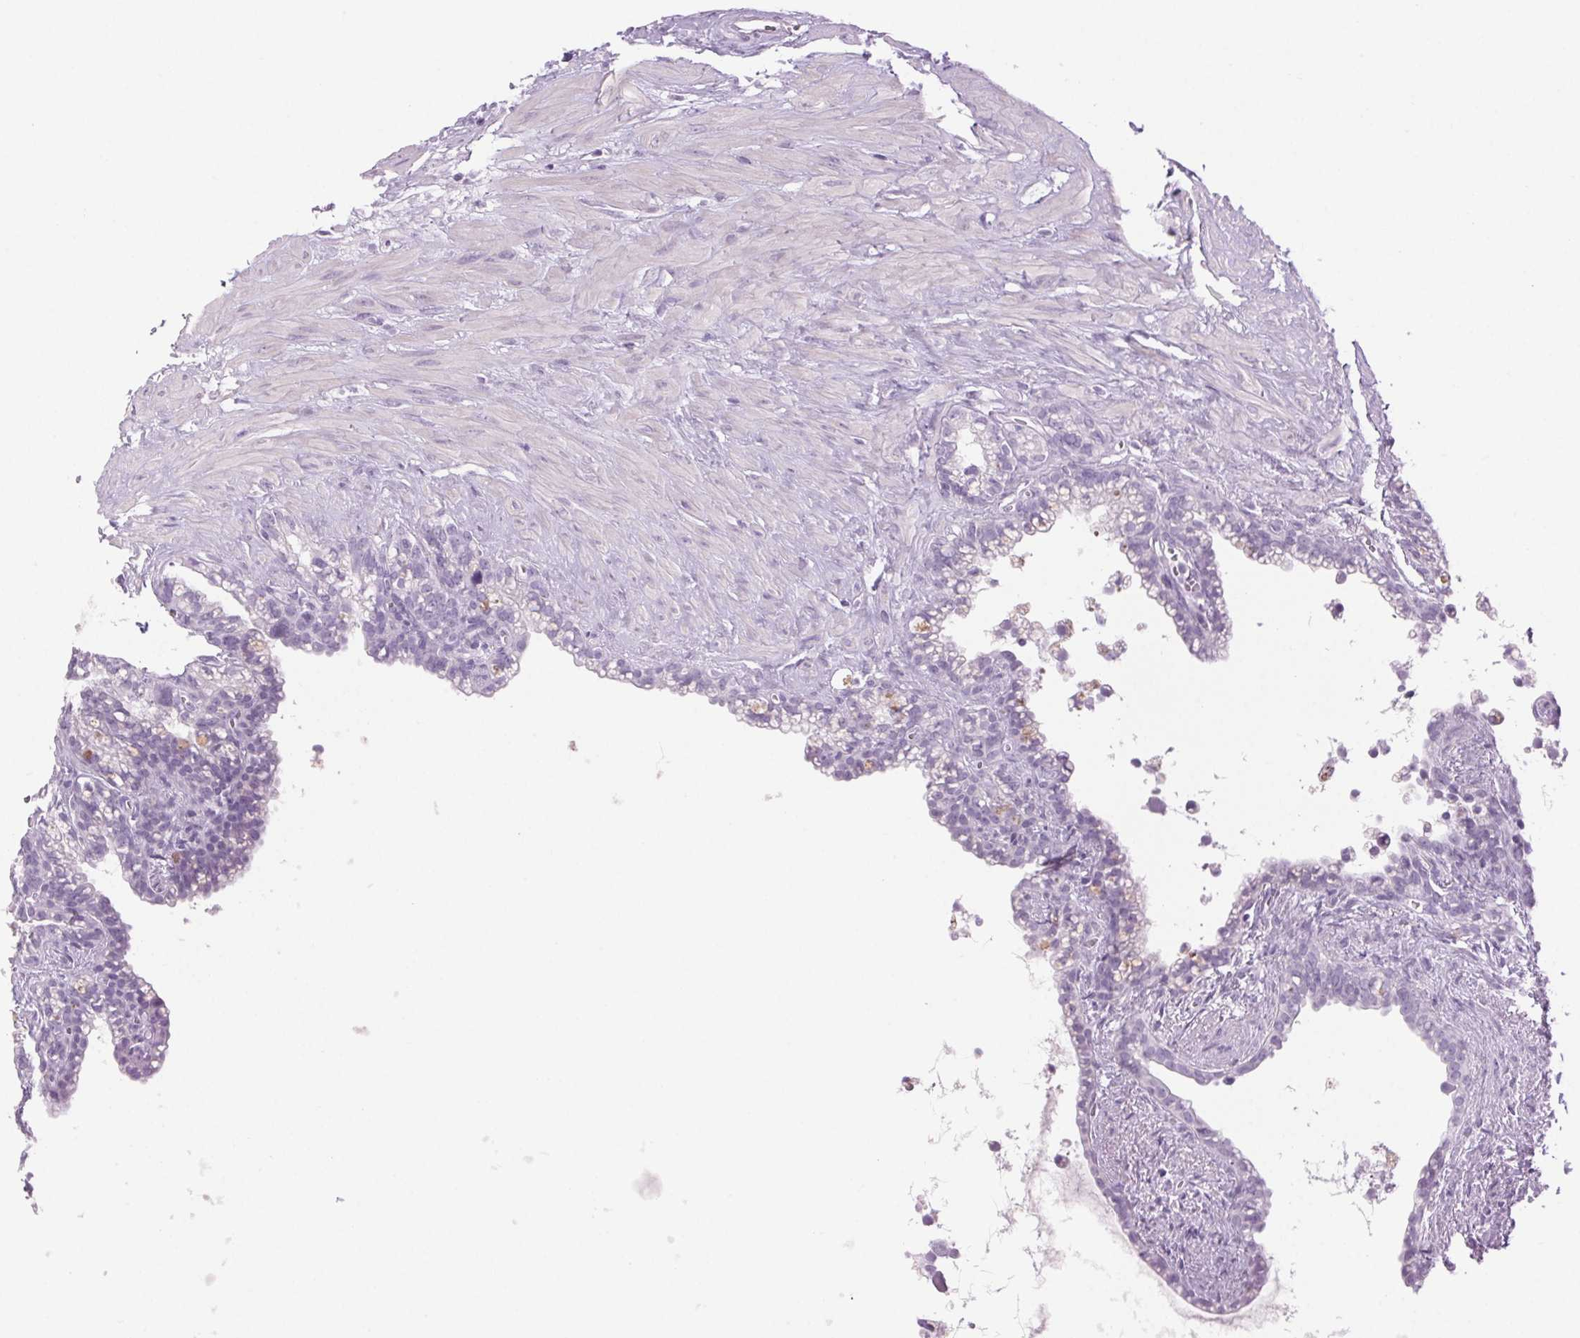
{"staining": {"intensity": "negative", "quantity": "none", "location": "none"}, "tissue": "seminal vesicle", "cell_type": "Glandular cells", "image_type": "normal", "snomed": [{"axis": "morphology", "description": "Normal tissue, NOS"}, {"axis": "topography", "description": "Seminal veicle"}], "caption": "Glandular cells are negative for protein expression in normal human seminal vesicle. Brightfield microscopy of IHC stained with DAB (3,3'-diaminobenzidine) (brown) and hematoxylin (blue), captured at high magnification.", "gene": "LRP2", "patient": {"sex": "male", "age": 76}}